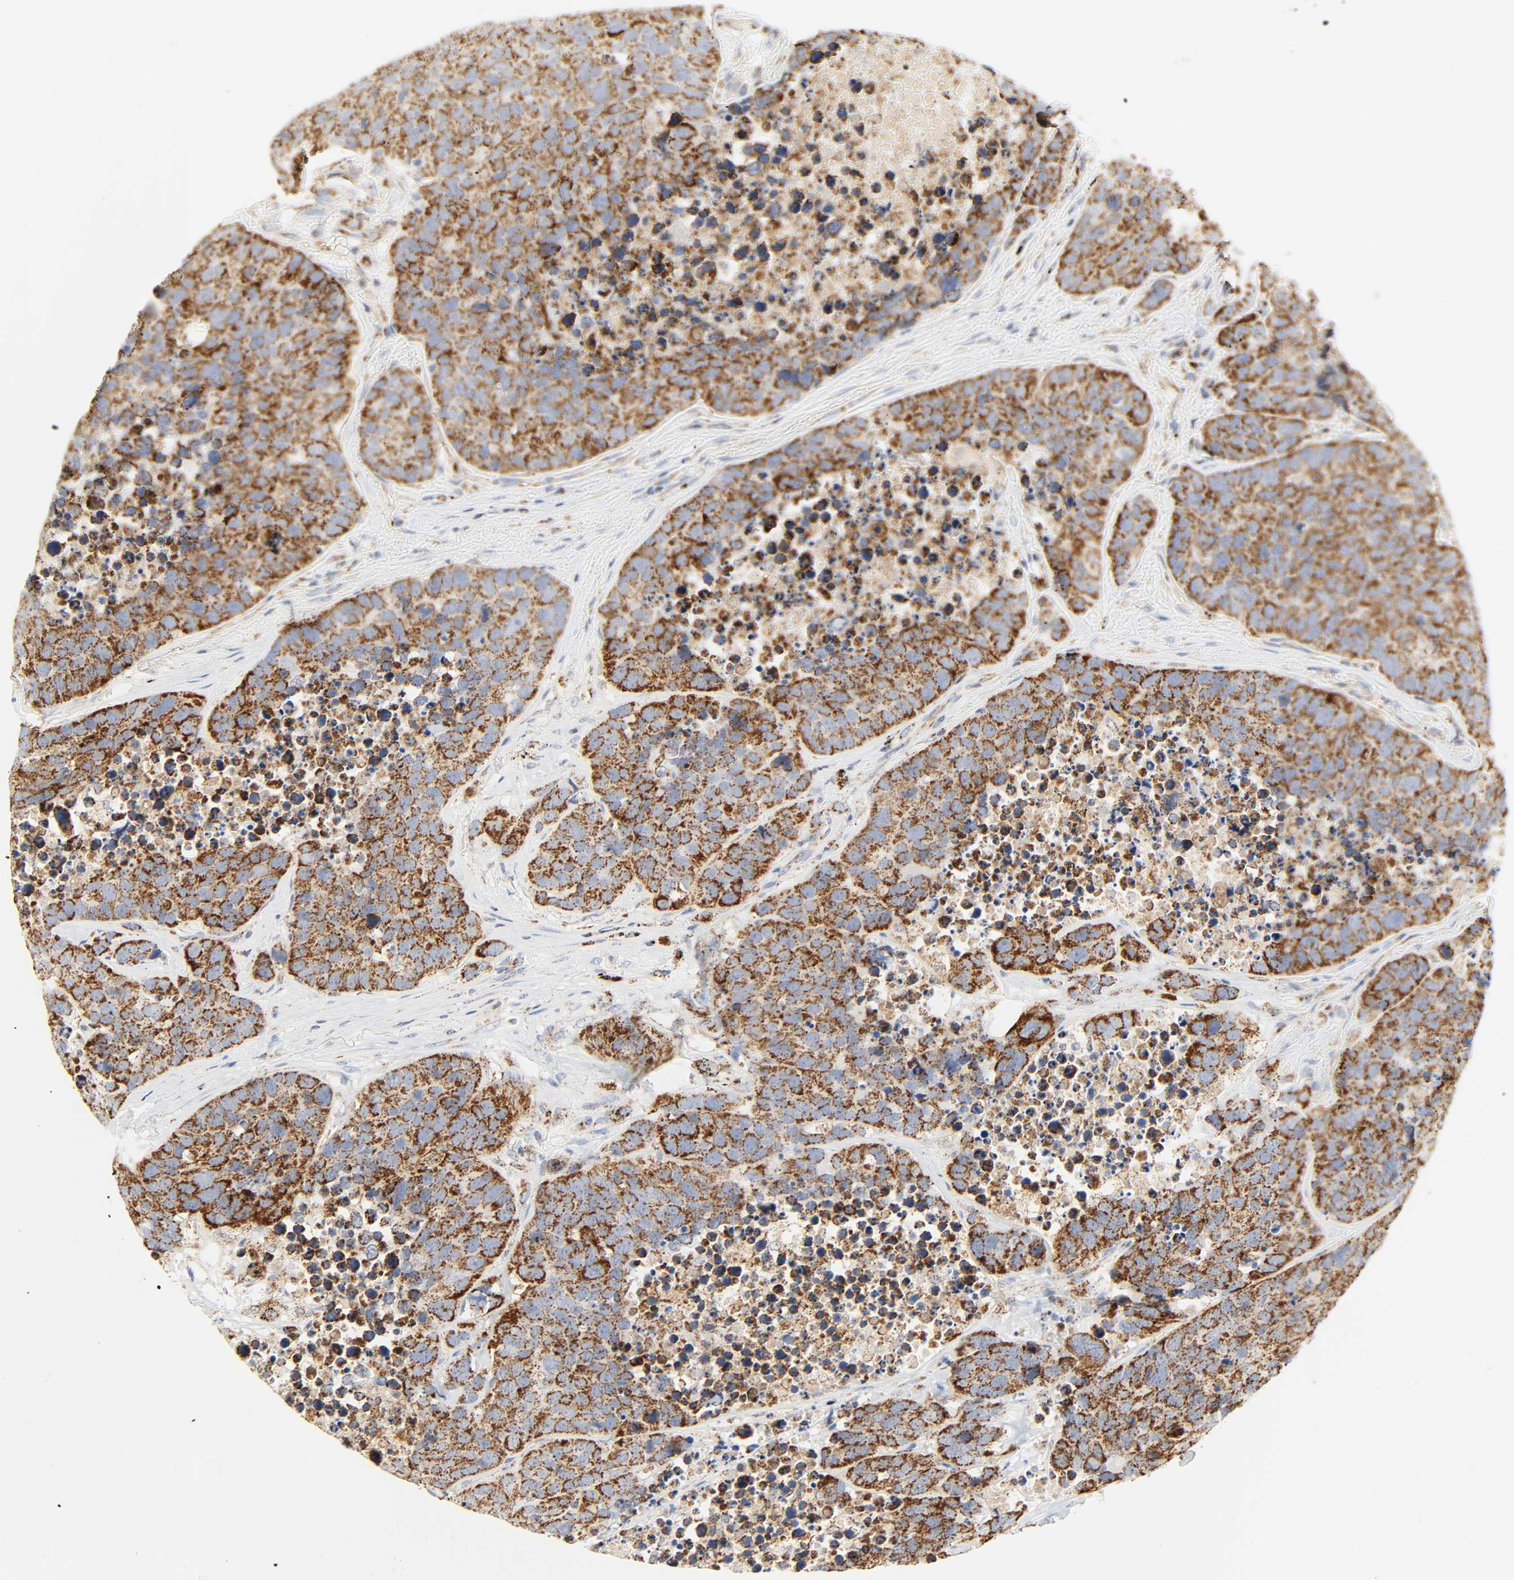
{"staining": {"intensity": "moderate", "quantity": ">75%", "location": "cytoplasmic/membranous"}, "tissue": "carcinoid", "cell_type": "Tumor cells", "image_type": "cancer", "snomed": [{"axis": "morphology", "description": "Carcinoid, malignant, NOS"}, {"axis": "topography", "description": "Lung"}], "caption": "Immunohistochemistry (IHC) staining of malignant carcinoid, which displays medium levels of moderate cytoplasmic/membranous expression in approximately >75% of tumor cells indicating moderate cytoplasmic/membranous protein positivity. The staining was performed using DAB (3,3'-diaminobenzidine) (brown) for protein detection and nuclei were counterstained in hematoxylin (blue).", "gene": "ACAT1", "patient": {"sex": "male", "age": 60}}